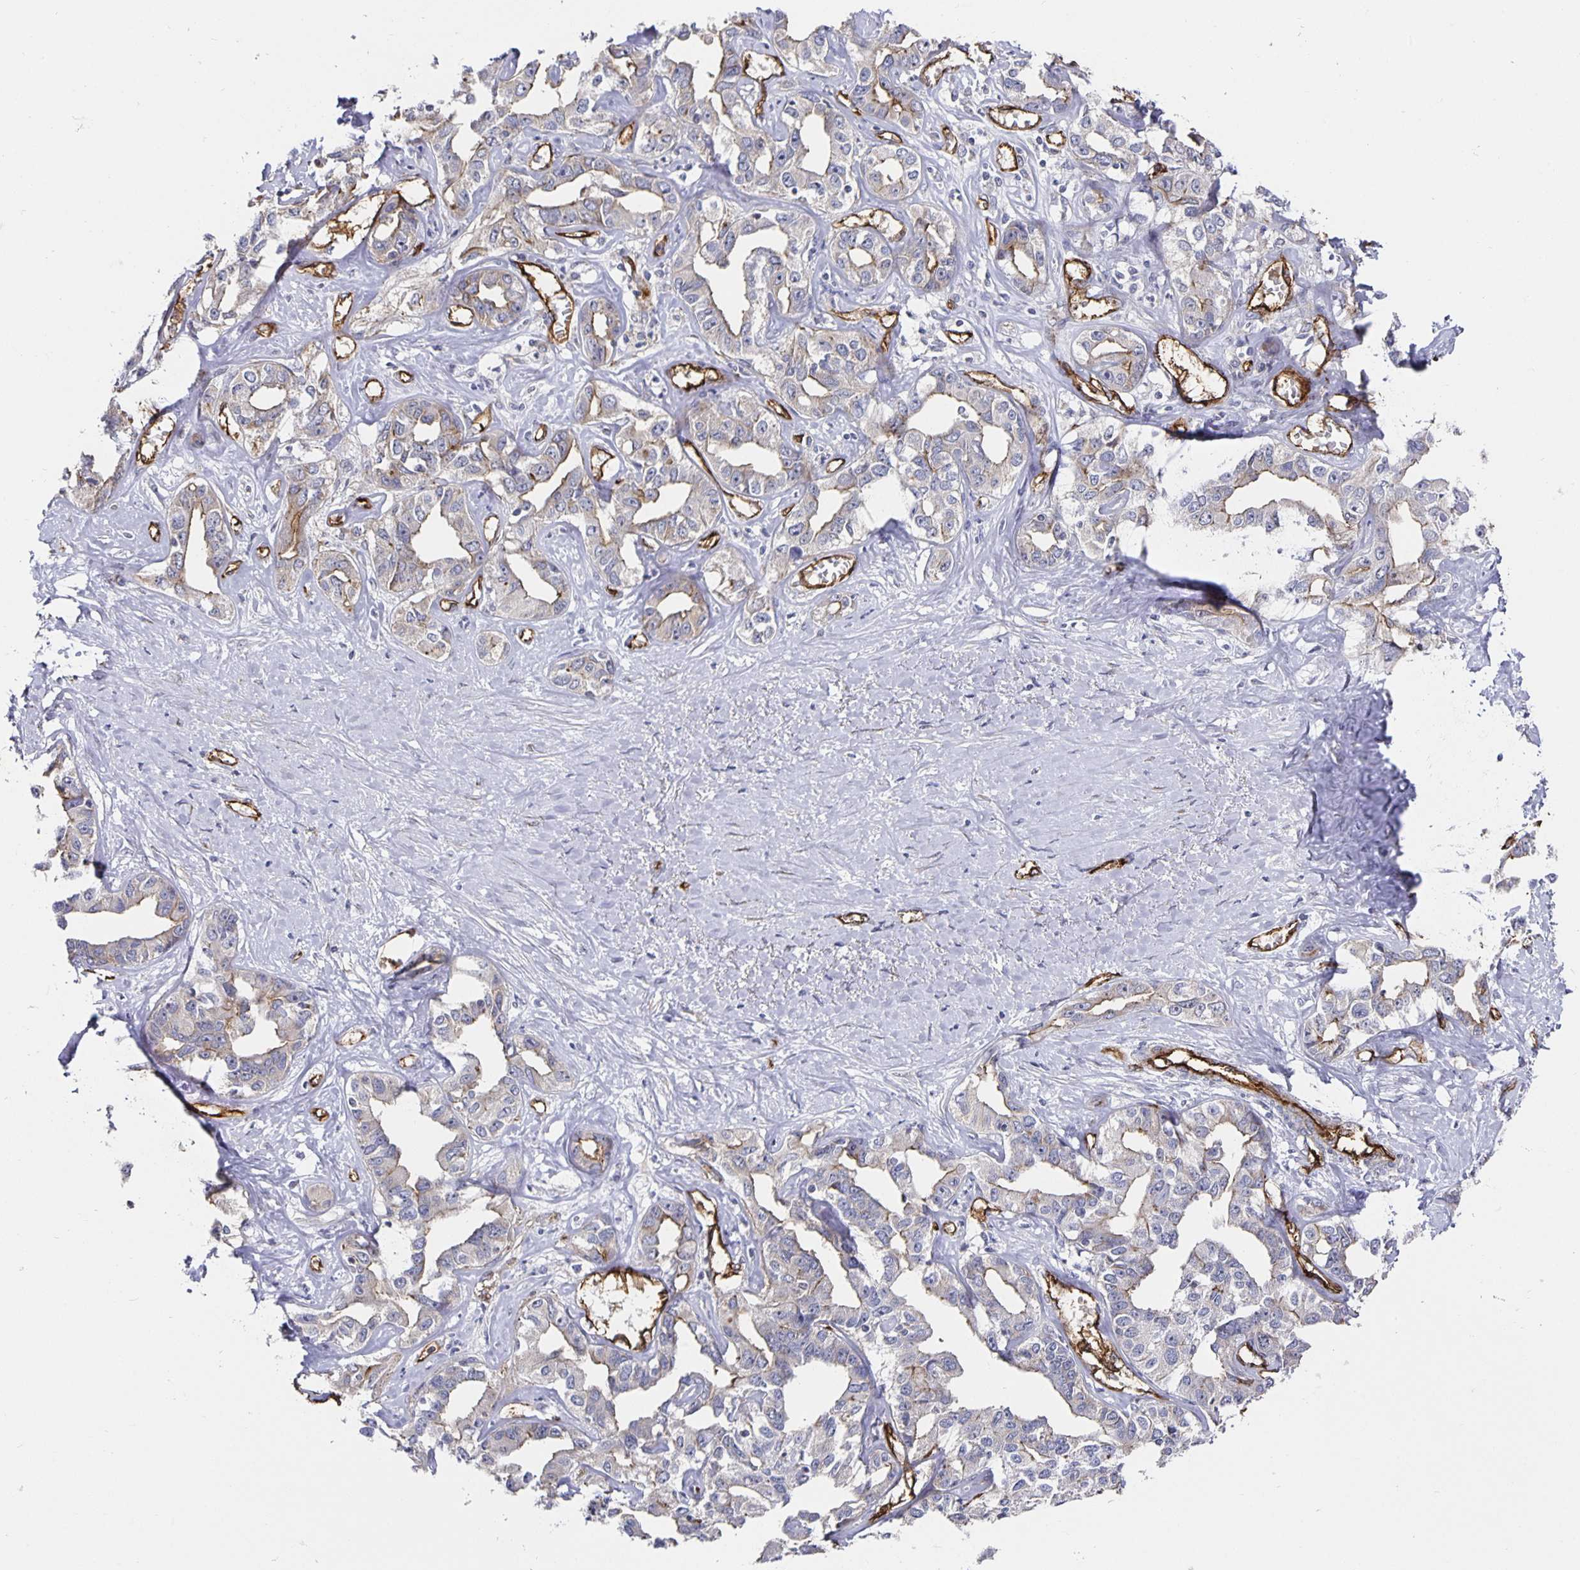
{"staining": {"intensity": "negative", "quantity": "none", "location": "none"}, "tissue": "liver cancer", "cell_type": "Tumor cells", "image_type": "cancer", "snomed": [{"axis": "morphology", "description": "Cholangiocarcinoma"}, {"axis": "topography", "description": "Liver"}], "caption": "Immunohistochemistry image of liver cholangiocarcinoma stained for a protein (brown), which reveals no positivity in tumor cells. Nuclei are stained in blue.", "gene": "PODXL", "patient": {"sex": "male", "age": 59}}